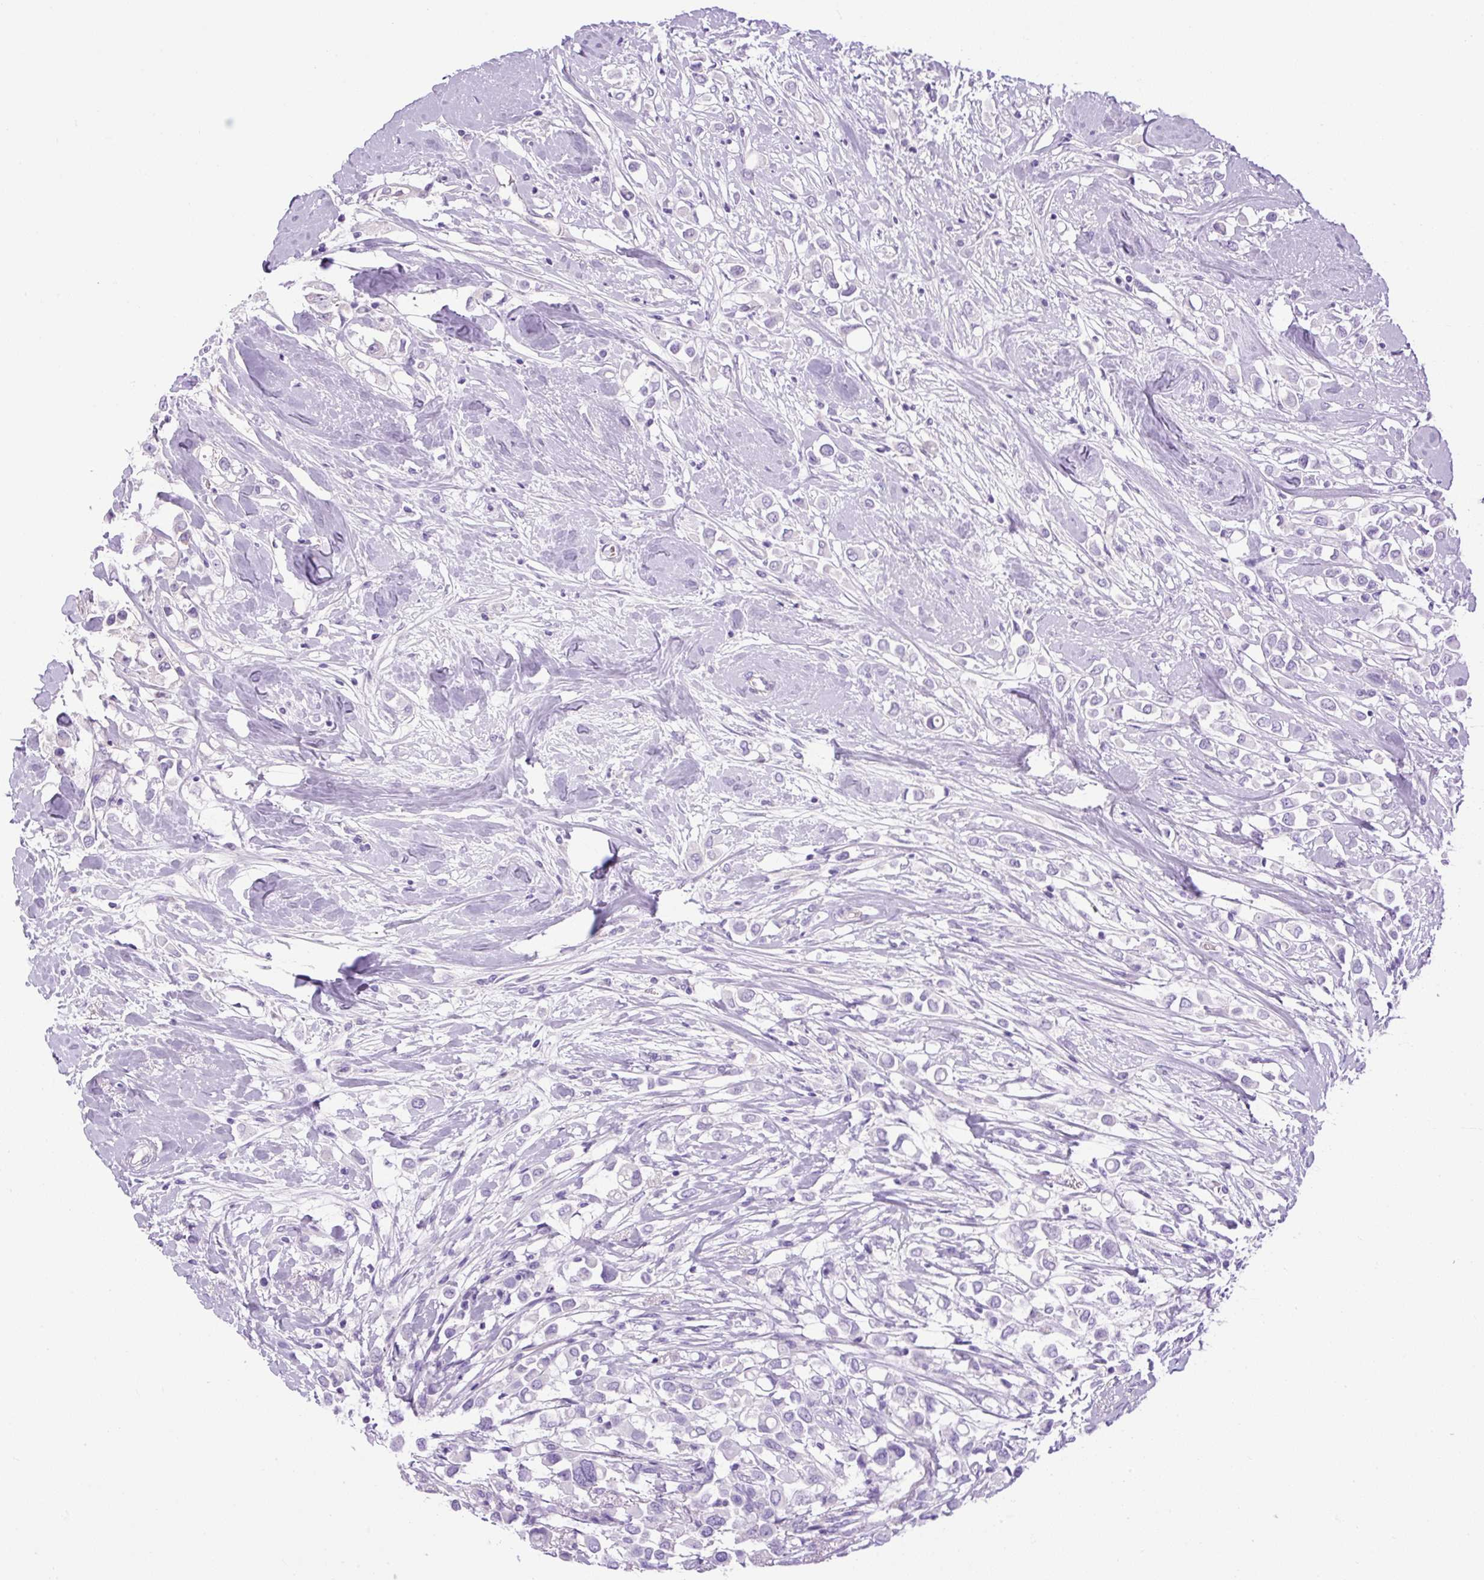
{"staining": {"intensity": "negative", "quantity": "none", "location": "none"}, "tissue": "breast cancer", "cell_type": "Tumor cells", "image_type": "cancer", "snomed": [{"axis": "morphology", "description": "Duct carcinoma"}, {"axis": "topography", "description": "Breast"}], "caption": "Invasive ductal carcinoma (breast) was stained to show a protein in brown. There is no significant staining in tumor cells. (DAB immunohistochemistry, high magnification).", "gene": "VWA7", "patient": {"sex": "female", "age": 61}}